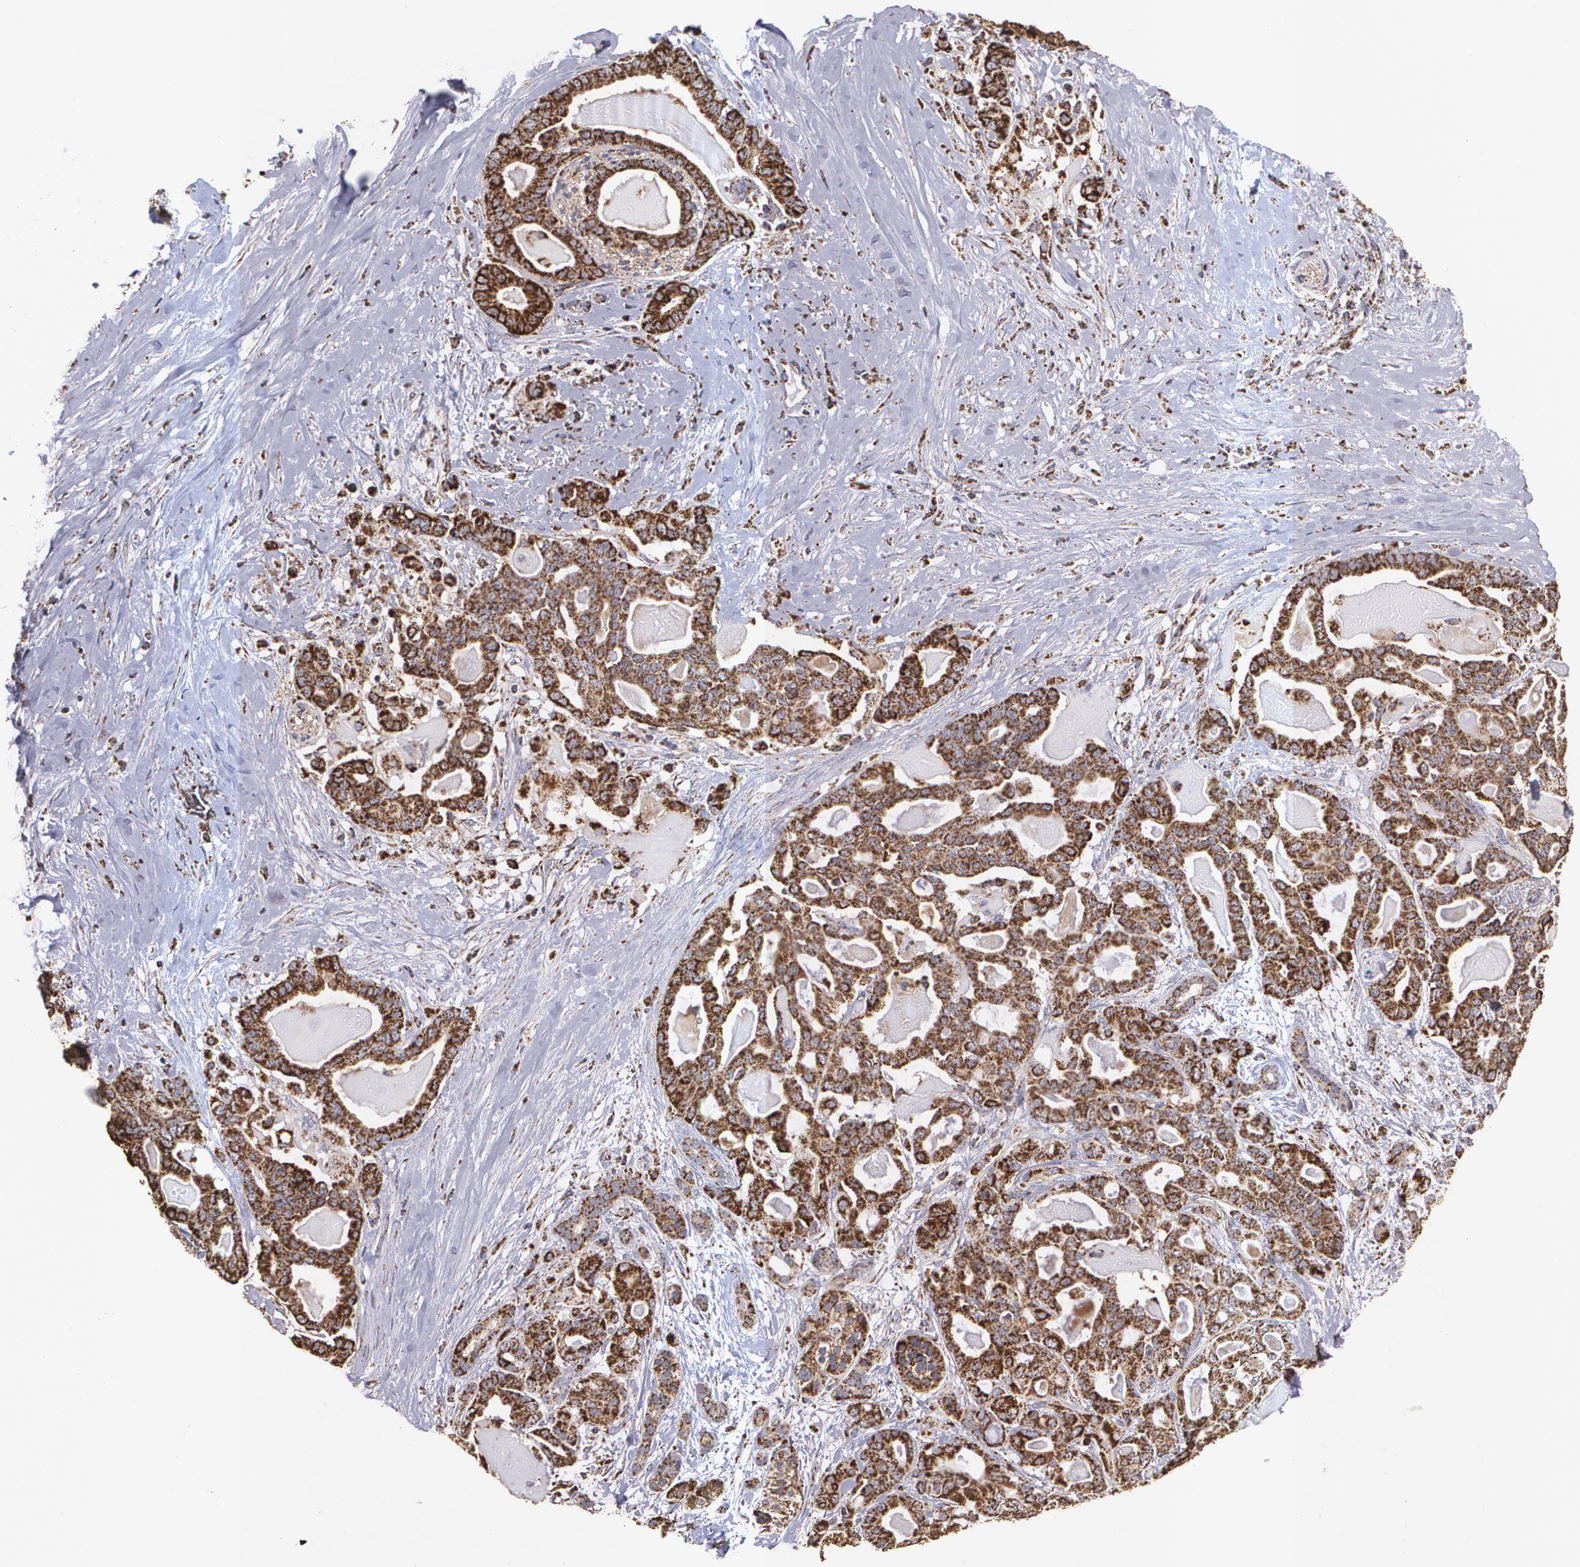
{"staining": {"intensity": "strong", "quantity": ">75%", "location": "cytoplasmic/membranous"}, "tissue": "pancreatic cancer", "cell_type": "Tumor cells", "image_type": "cancer", "snomed": [{"axis": "morphology", "description": "Adenocarcinoma, NOS"}, {"axis": "topography", "description": "Pancreas"}], "caption": "IHC photomicrograph of adenocarcinoma (pancreatic) stained for a protein (brown), which exhibits high levels of strong cytoplasmic/membranous expression in approximately >75% of tumor cells.", "gene": "HSPD1", "patient": {"sex": "male", "age": 63}}